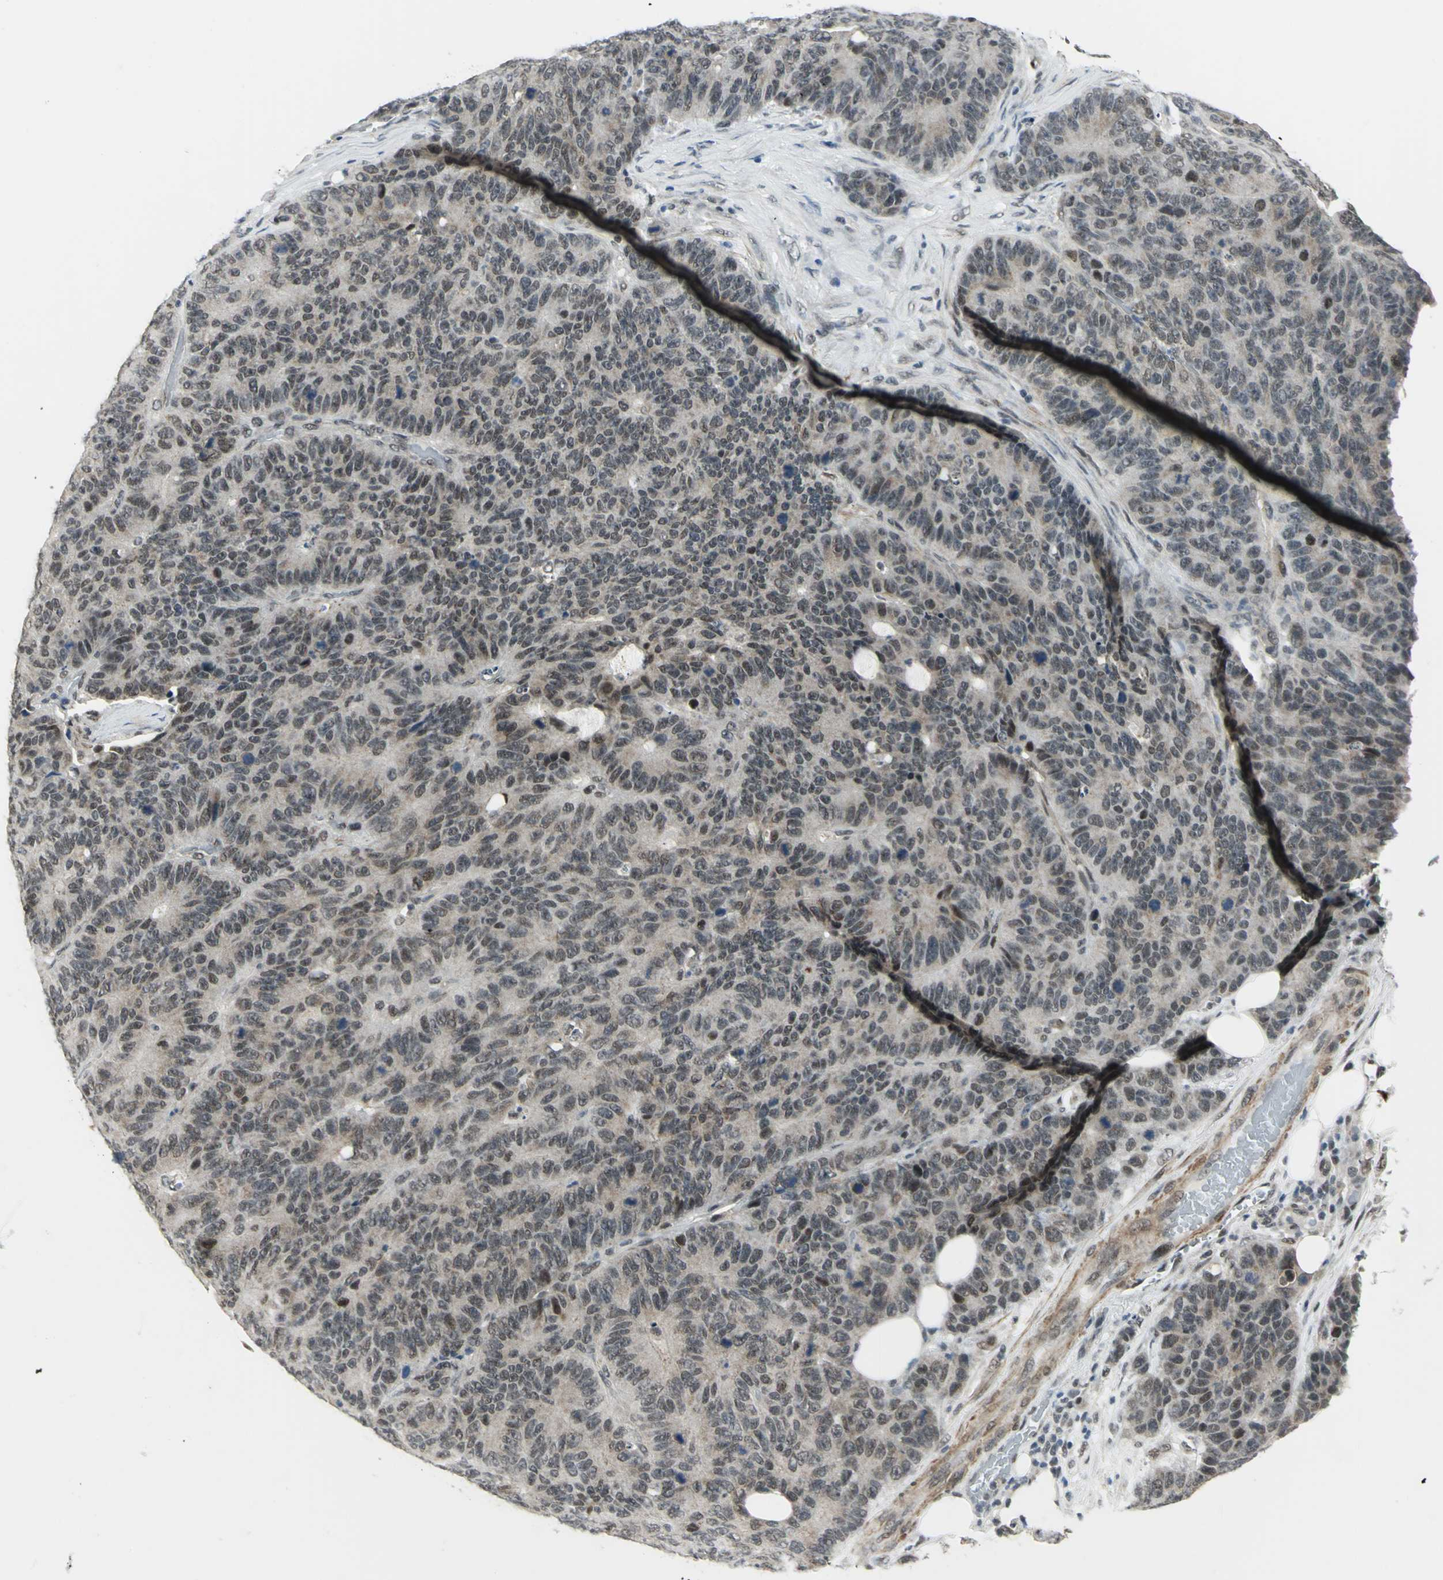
{"staining": {"intensity": "weak", "quantity": "25%-75%", "location": "cytoplasmic/membranous,nuclear"}, "tissue": "colorectal cancer", "cell_type": "Tumor cells", "image_type": "cancer", "snomed": [{"axis": "morphology", "description": "Adenocarcinoma, NOS"}, {"axis": "topography", "description": "Colon"}], "caption": "Immunohistochemistry (IHC) histopathology image of neoplastic tissue: adenocarcinoma (colorectal) stained using immunohistochemistry (IHC) shows low levels of weak protein expression localized specifically in the cytoplasmic/membranous and nuclear of tumor cells, appearing as a cytoplasmic/membranous and nuclear brown color.", "gene": "MTA1", "patient": {"sex": "female", "age": 86}}